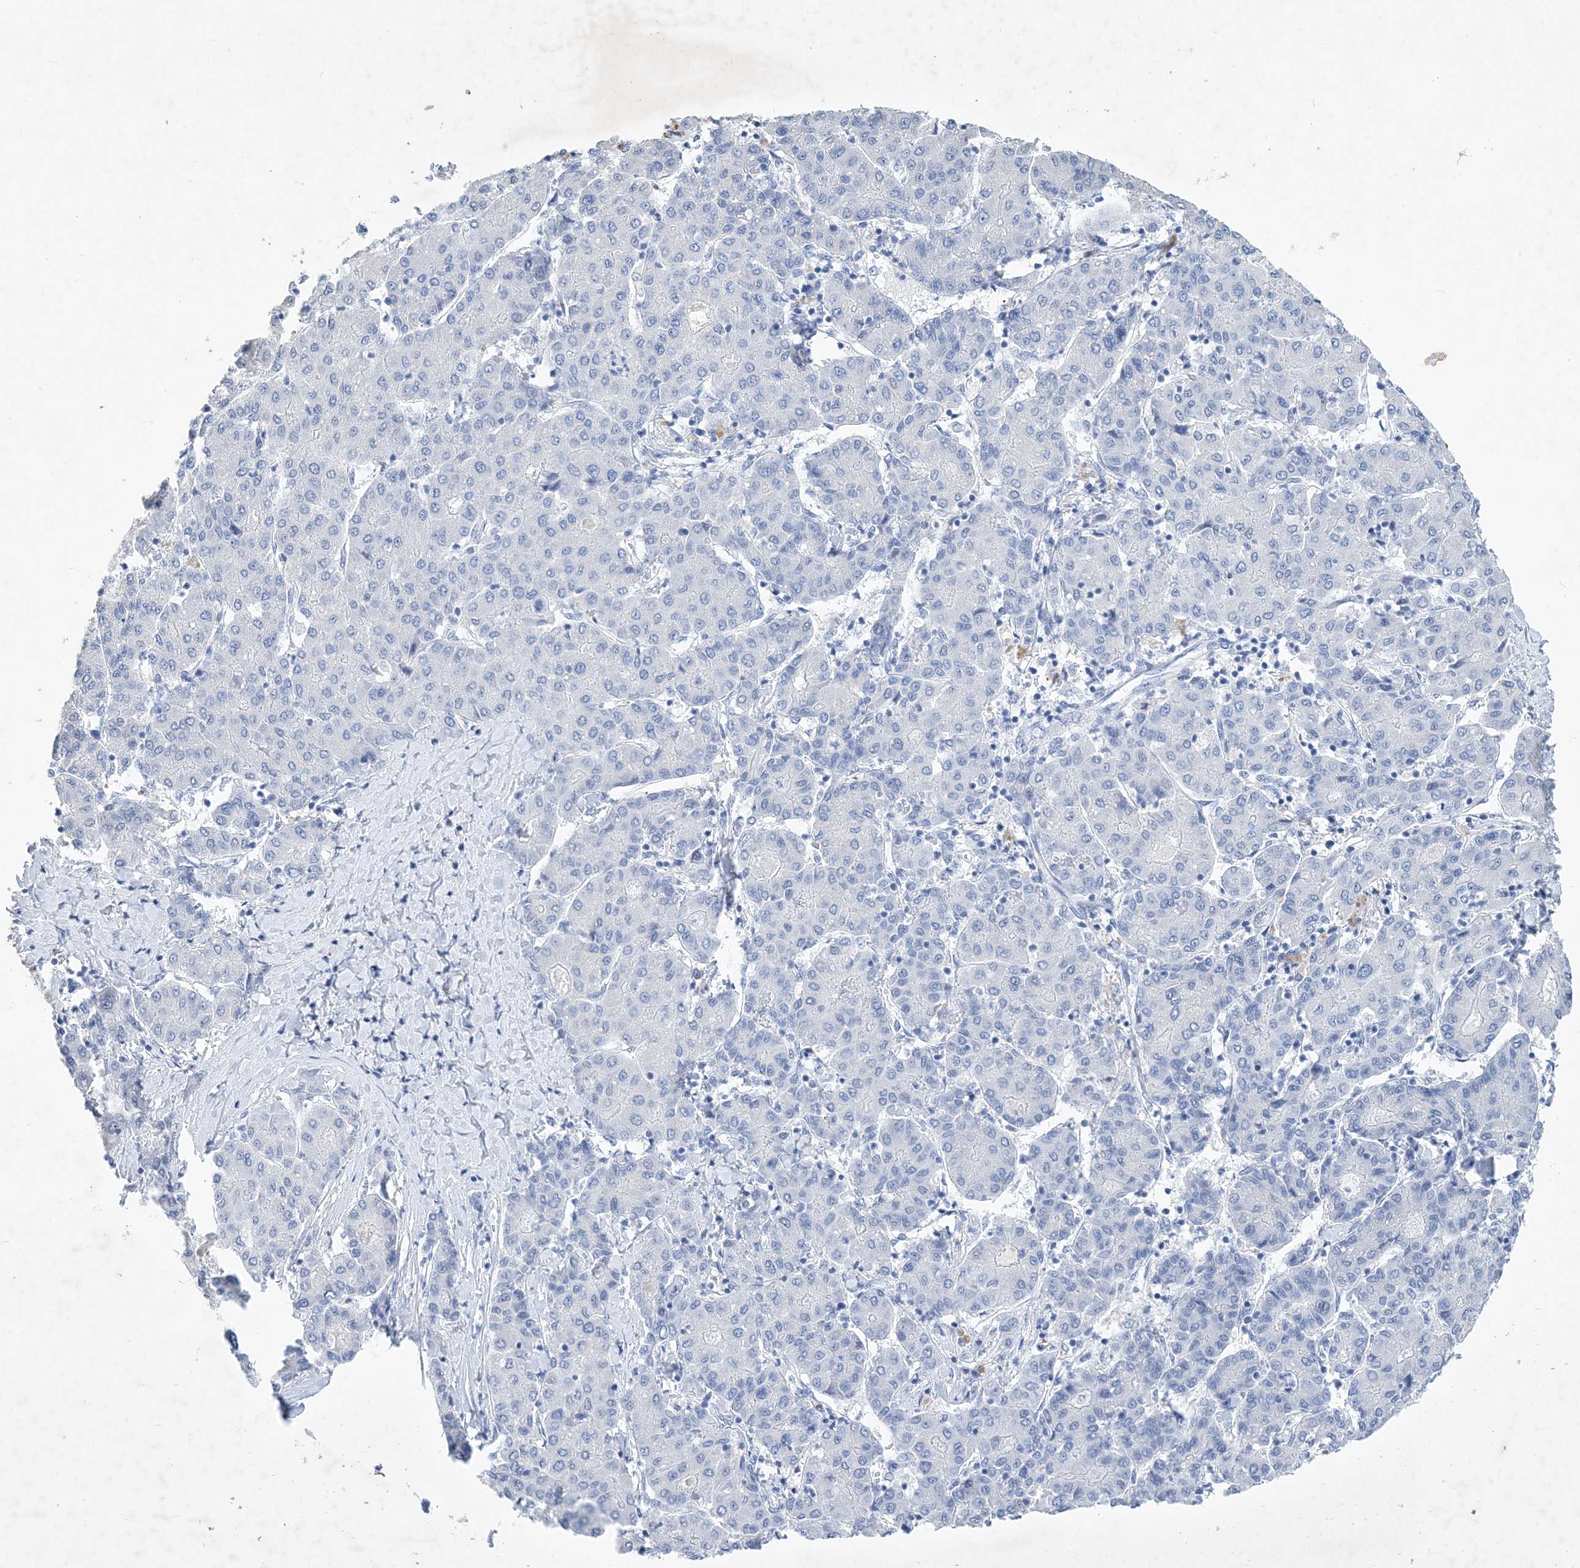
{"staining": {"intensity": "negative", "quantity": "none", "location": "none"}, "tissue": "liver cancer", "cell_type": "Tumor cells", "image_type": "cancer", "snomed": [{"axis": "morphology", "description": "Carcinoma, Hepatocellular, NOS"}, {"axis": "topography", "description": "Liver"}], "caption": "Tumor cells are negative for protein expression in human liver hepatocellular carcinoma. (DAB immunohistochemistry visualized using brightfield microscopy, high magnification).", "gene": "COPS8", "patient": {"sex": "male", "age": 65}}